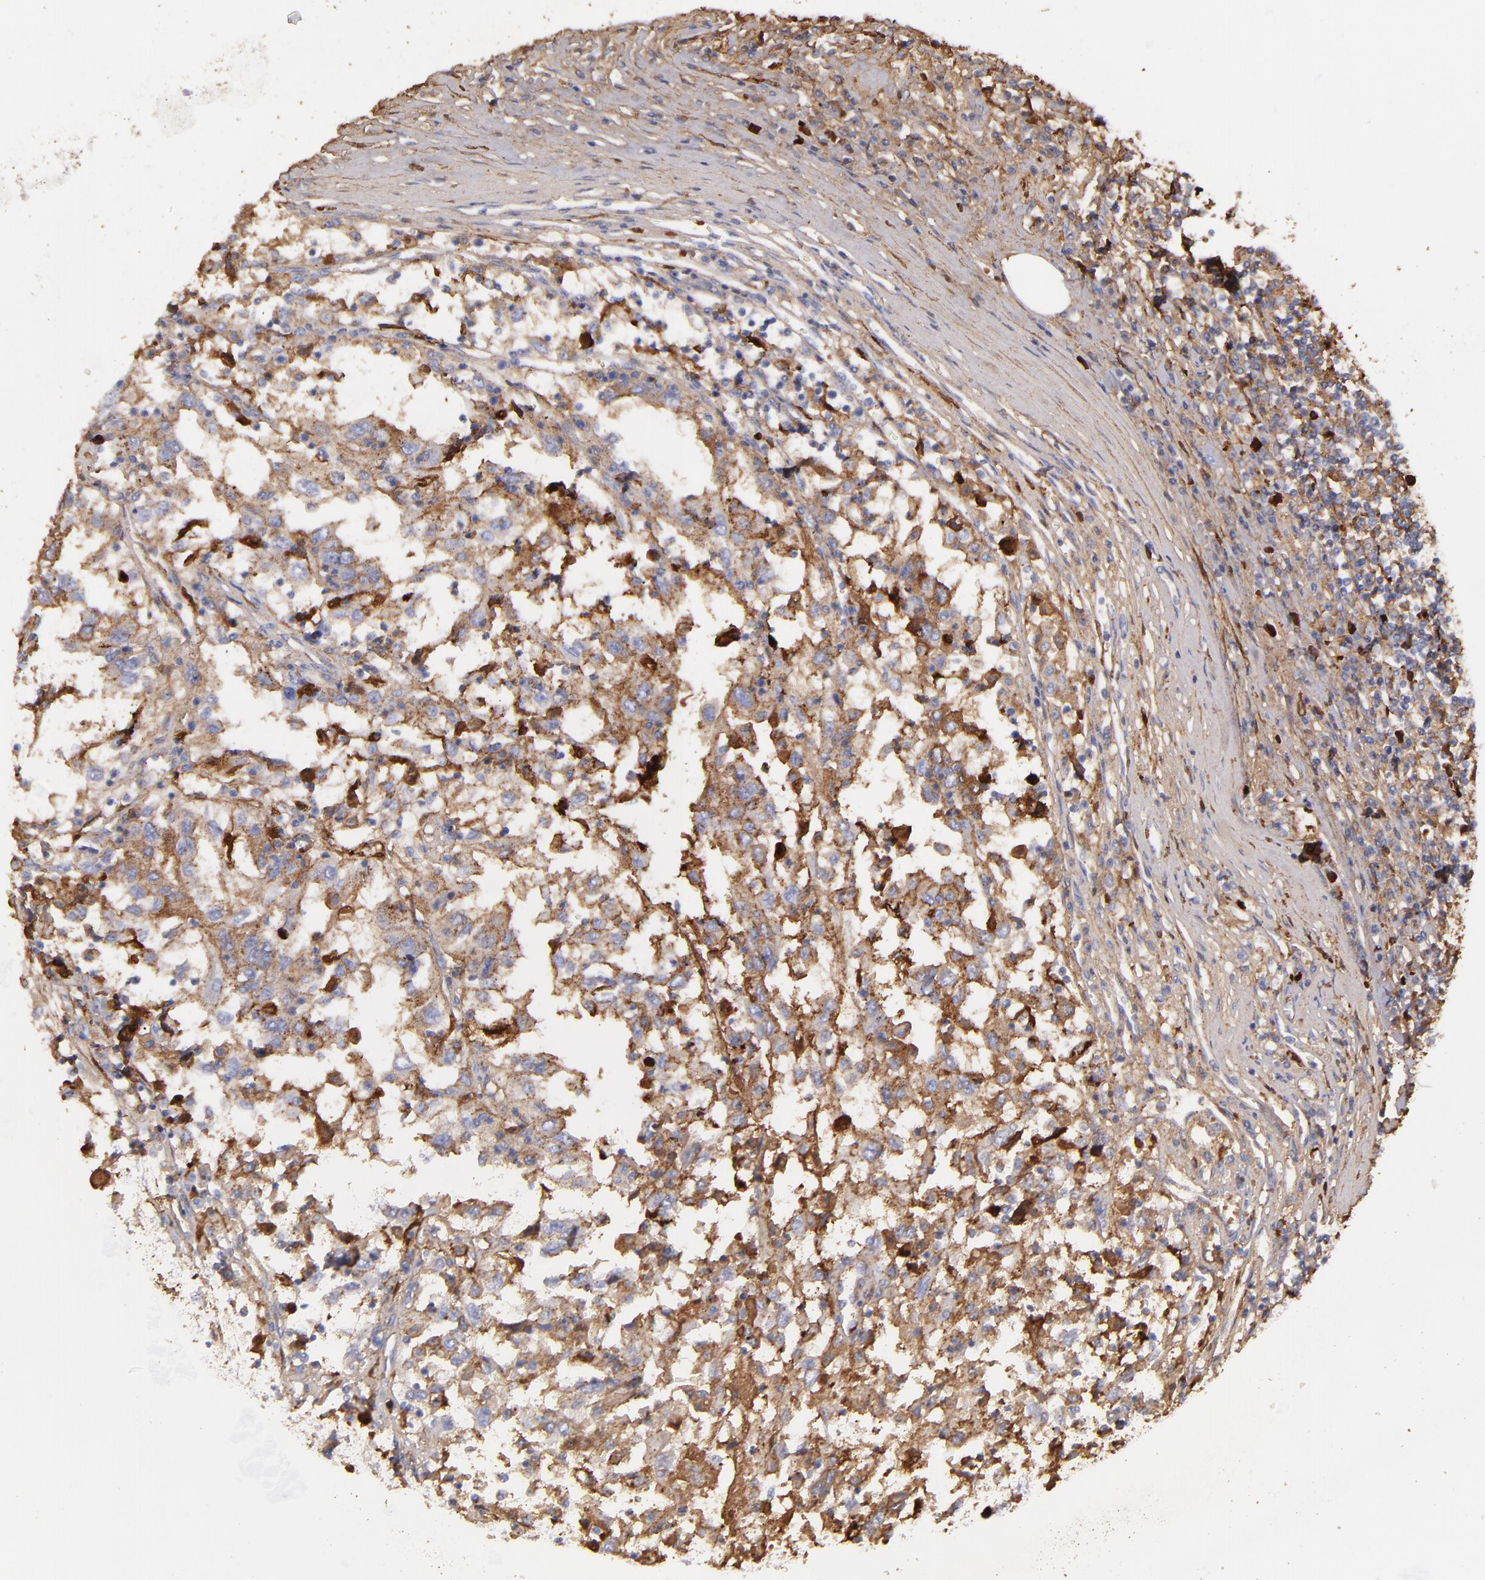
{"staining": {"intensity": "moderate", "quantity": "25%-75%", "location": "cytoplasmic/membranous"}, "tissue": "renal cancer", "cell_type": "Tumor cells", "image_type": "cancer", "snomed": [{"axis": "morphology", "description": "Normal tissue, NOS"}, {"axis": "morphology", "description": "Adenocarcinoma, NOS"}, {"axis": "topography", "description": "Kidney"}], "caption": "Immunohistochemical staining of human adenocarcinoma (renal) shows medium levels of moderate cytoplasmic/membranous expression in about 25%-75% of tumor cells. Using DAB (brown) and hematoxylin (blue) stains, captured at high magnification using brightfield microscopy.", "gene": "FGB", "patient": {"sex": "male", "age": 71}}